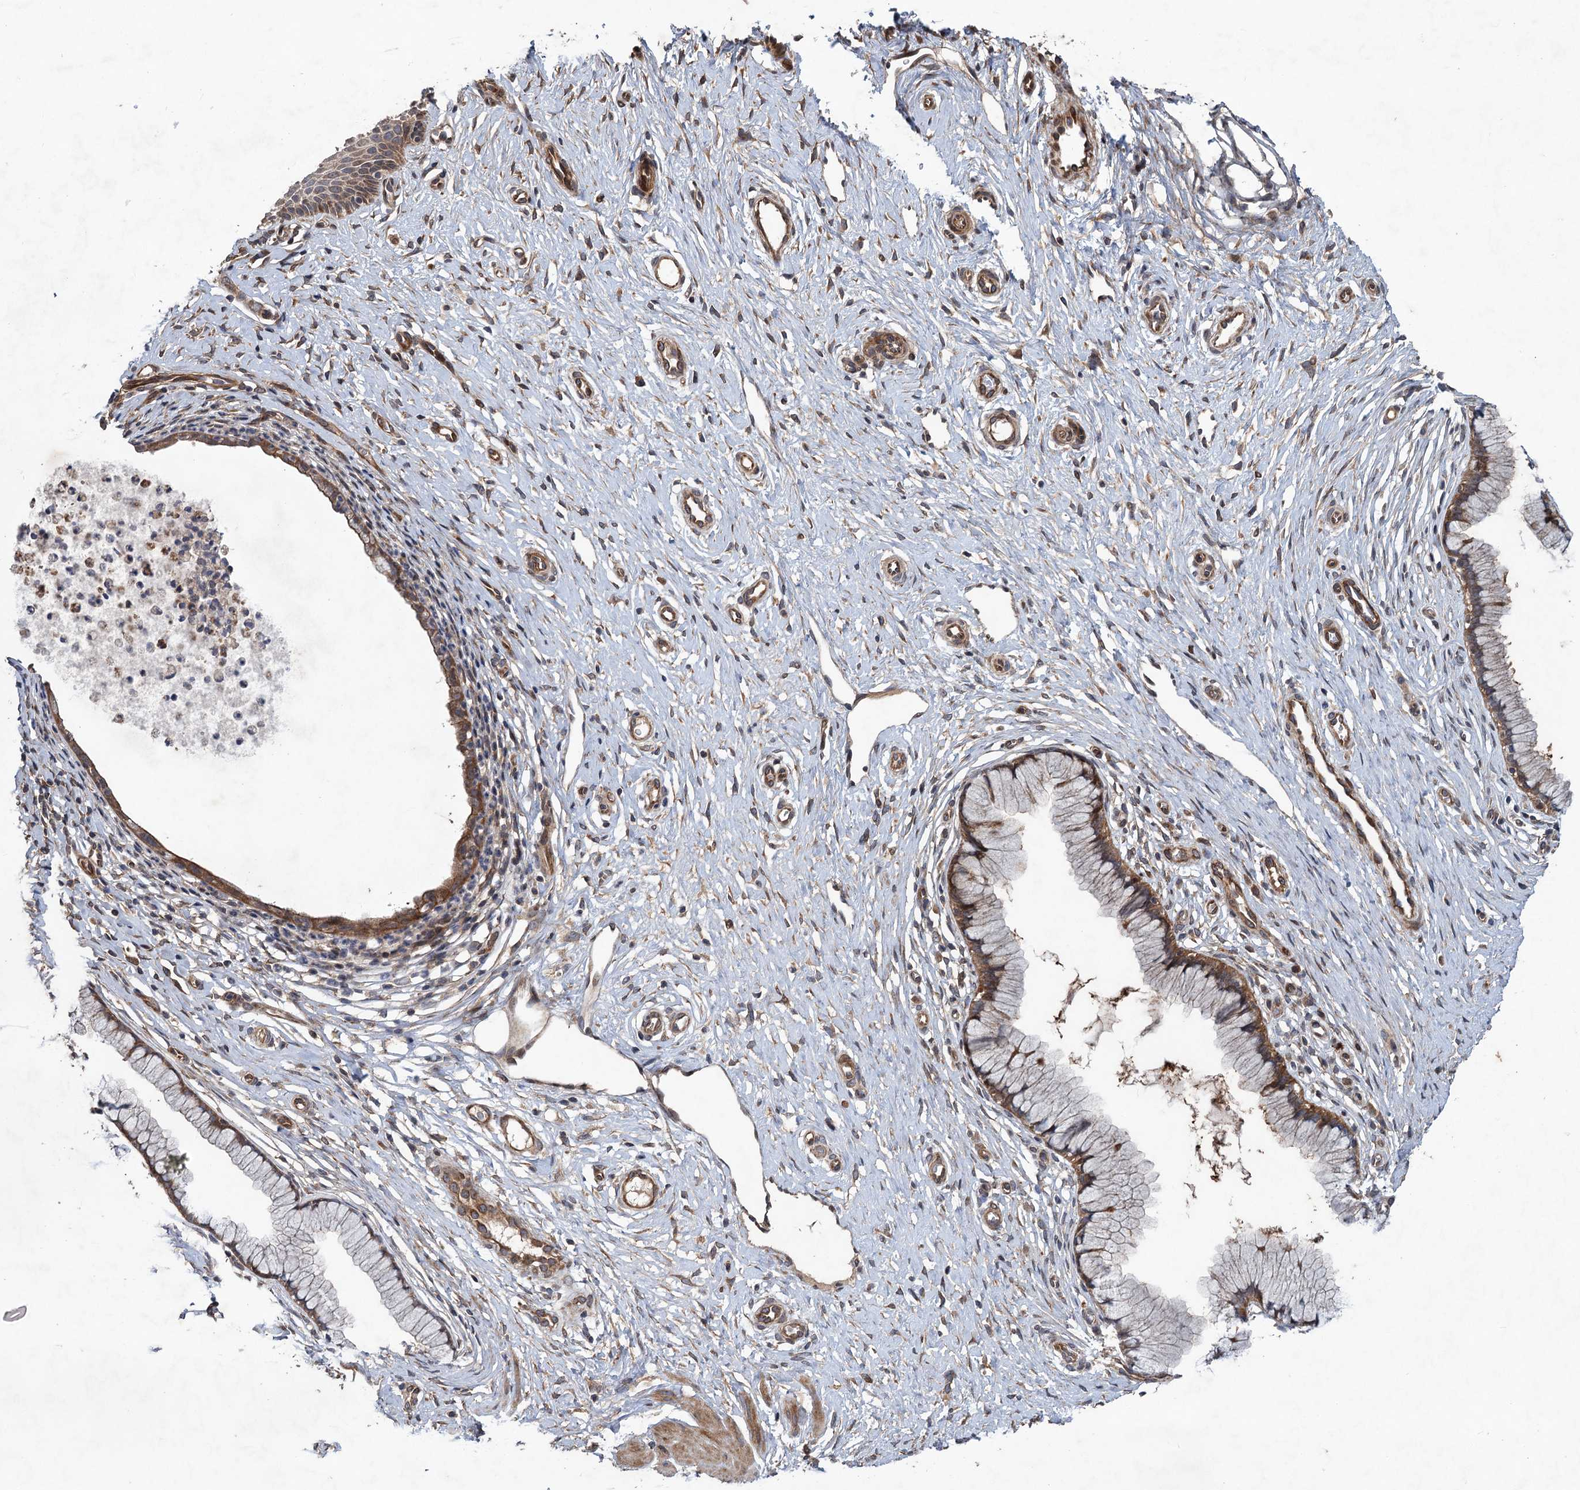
{"staining": {"intensity": "moderate", "quantity": "25%-75%", "location": "cytoplasmic/membranous"}, "tissue": "cervix", "cell_type": "Glandular cells", "image_type": "normal", "snomed": [{"axis": "morphology", "description": "Normal tissue, NOS"}, {"axis": "topography", "description": "Cervix"}], "caption": "Immunohistochemistry image of normal human cervix stained for a protein (brown), which shows medium levels of moderate cytoplasmic/membranous staining in about 25%-75% of glandular cells.", "gene": "NUDT22", "patient": {"sex": "female", "age": 36}}